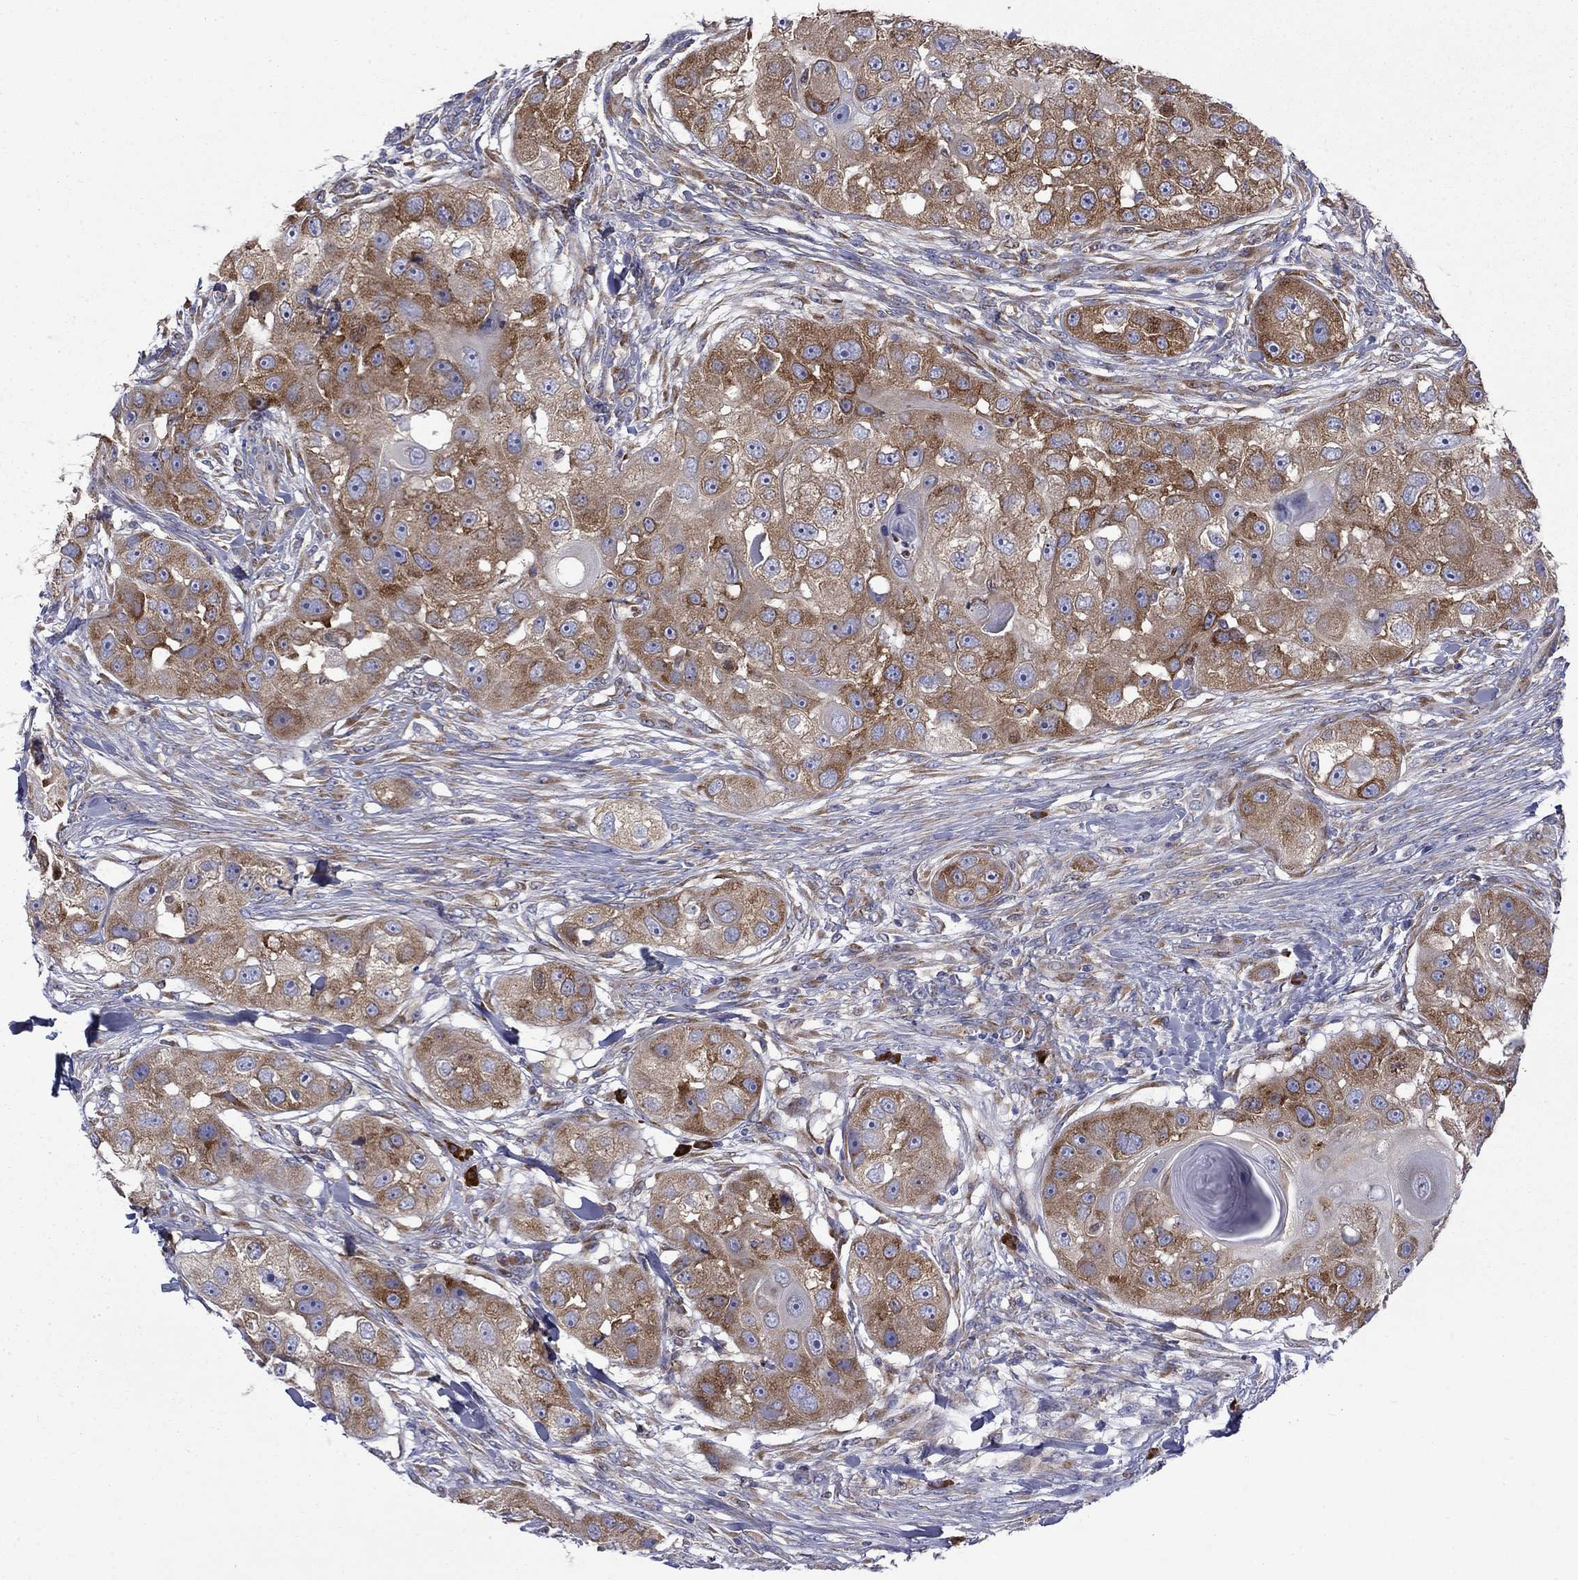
{"staining": {"intensity": "moderate", "quantity": ">75%", "location": "cytoplasmic/membranous"}, "tissue": "head and neck cancer", "cell_type": "Tumor cells", "image_type": "cancer", "snomed": [{"axis": "morphology", "description": "Squamous cell carcinoma, NOS"}, {"axis": "topography", "description": "Head-Neck"}], "caption": "A brown stain shows moderate cytoplasmic/membranous positivity of a protein in squamous cell carcinoma (head and neck) tumor cells.", "gene": "PABPC4", "patient": {"sex": "male", "age": 51}}